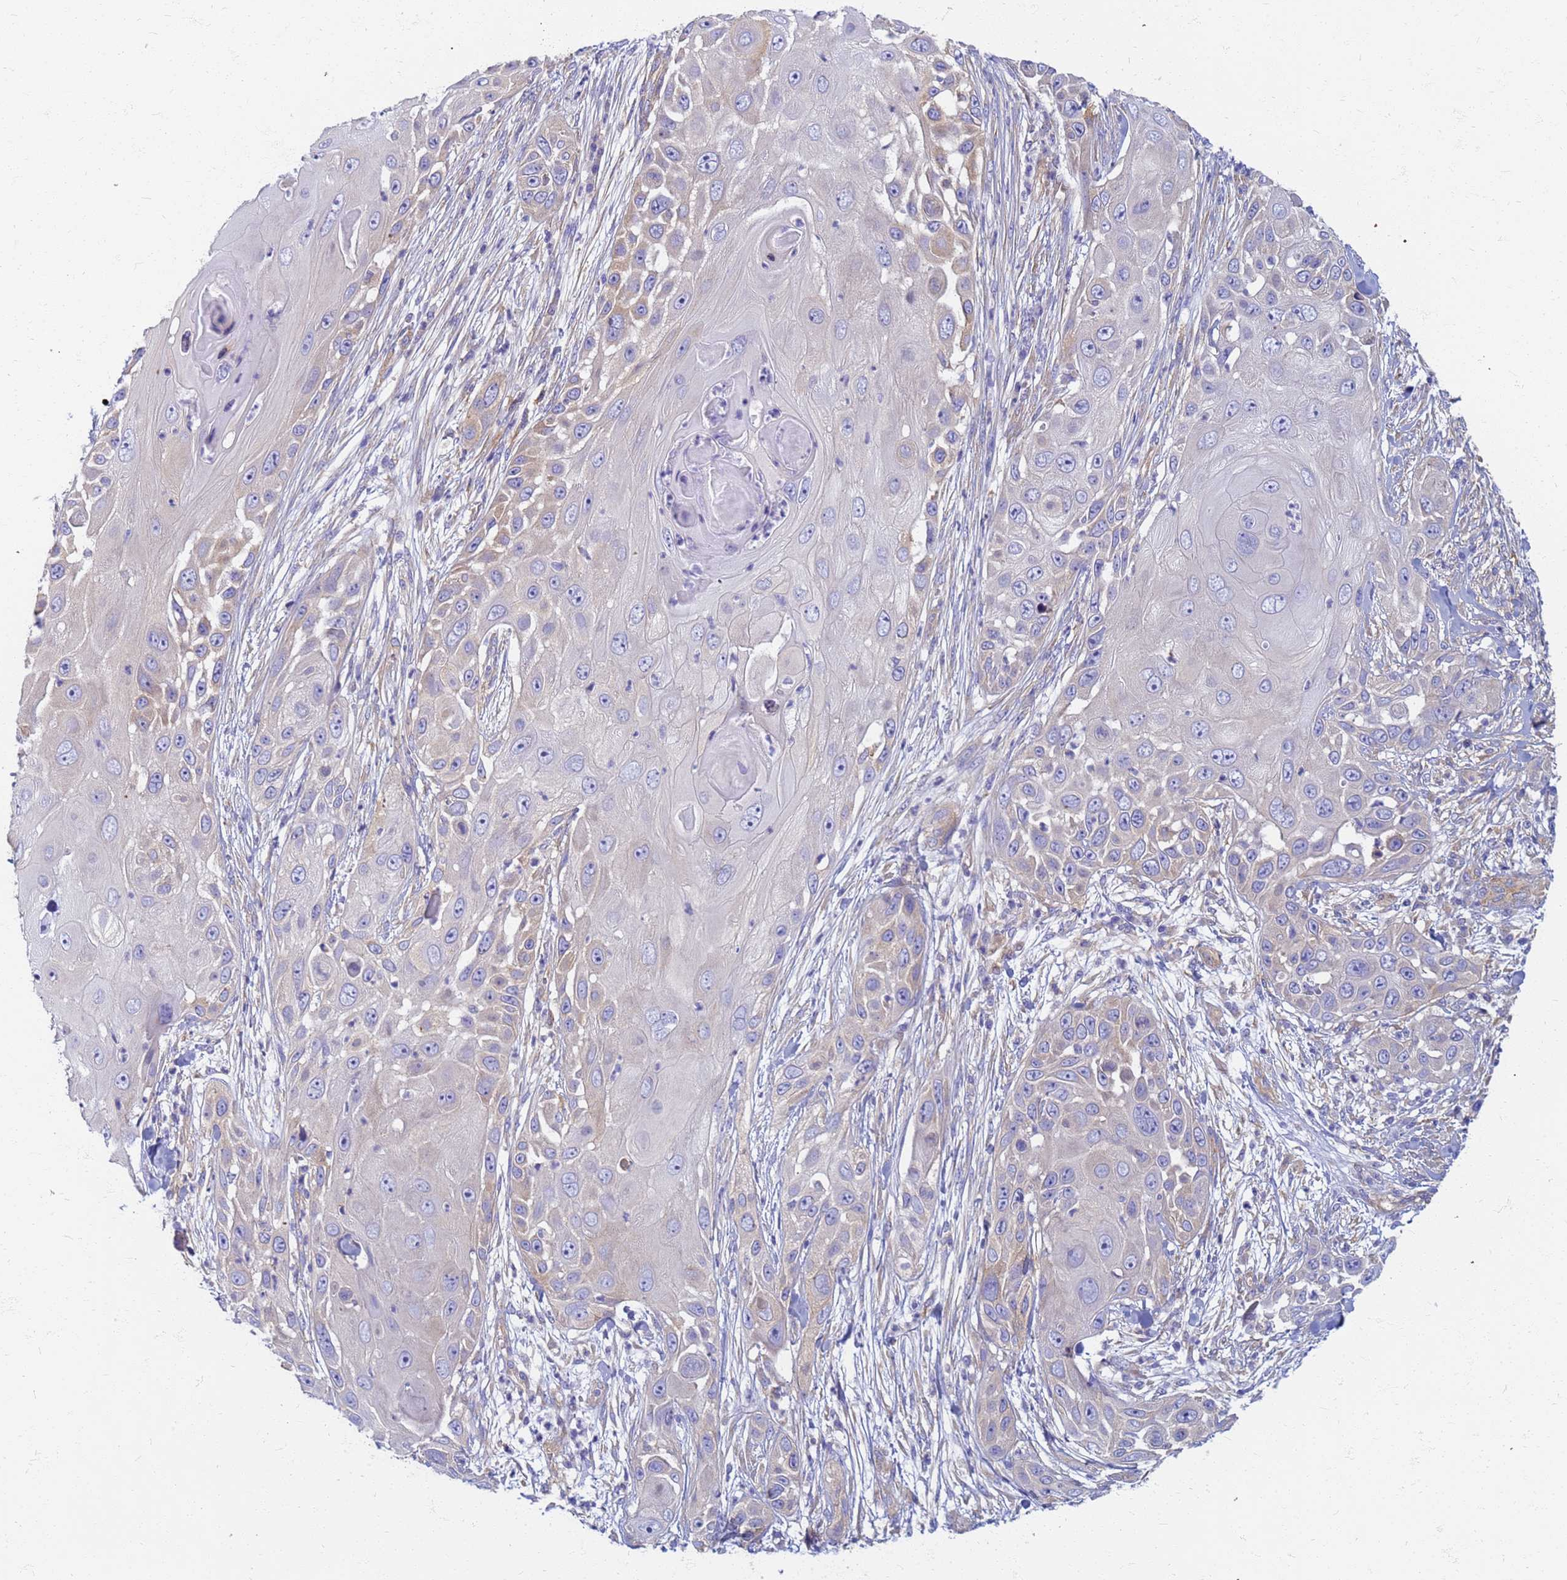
{"staining": {"intensity": "negative", "quantity": "none", "location": "none"}, "tissue": "skin cancer", "cell_type": "Tumor cells", "image_type": "cancer", "snomed": [{"axis": "morphology", "description": "Squamous cell carcinoma, NOS"}, {"axis": "topography", "description": "Skin"}], "caption": "IHC micrograph of skin cancer stained for a protein (brown), which demonstrates no staining in tumor cells. The staining is performed using DAB brown chromogen with nuclei counter-stained in using hematoxylin.", "gene": "EEA1", "patient": {"sex": "female", "age": 44}}